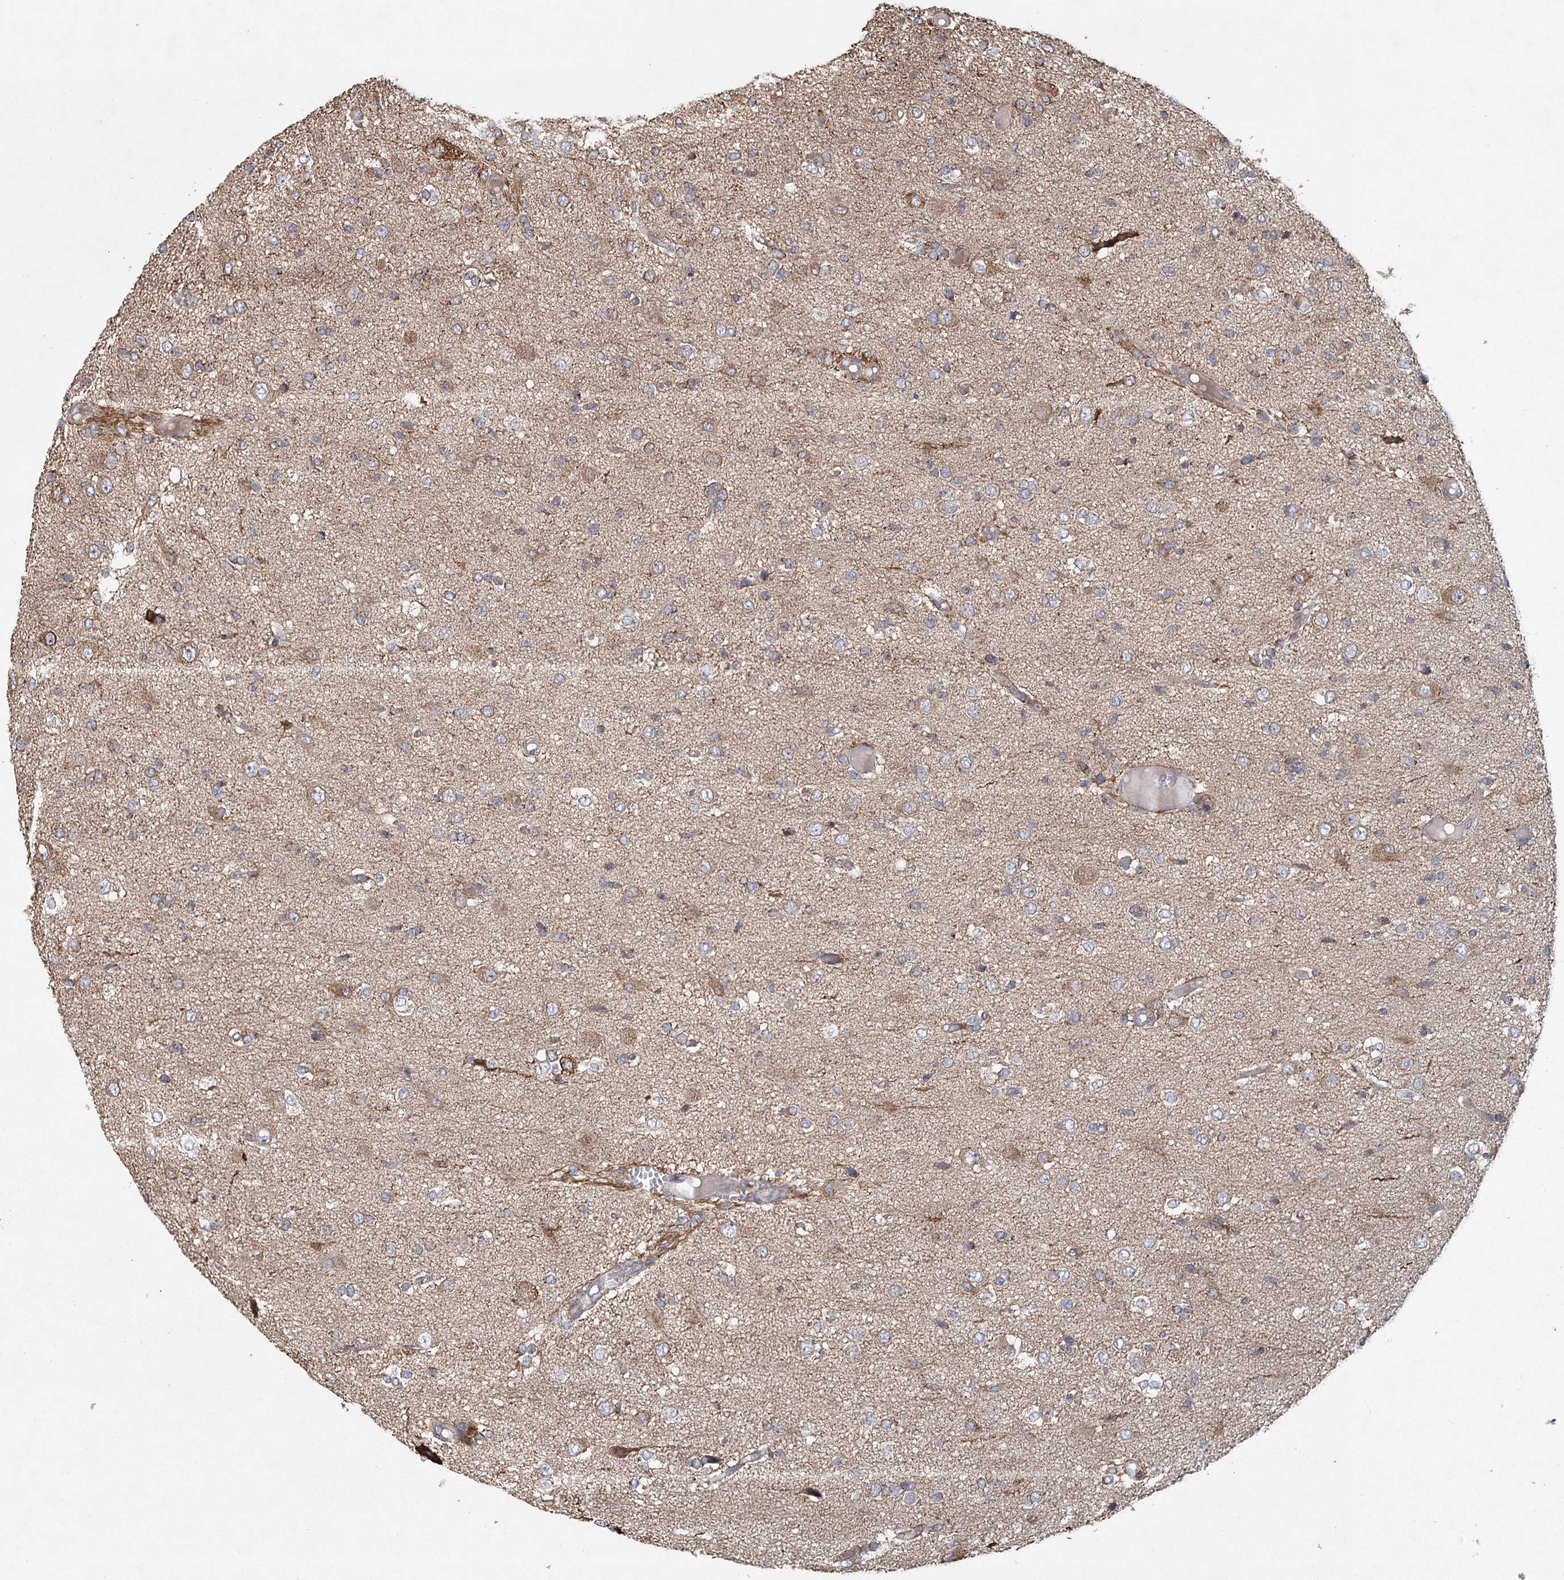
{"staining": {"intensity": "moderate", "quantity": "25%-75%", "location": "cytoplasmic/membranous"}, "tissue": "glioma", "cell_type": "Tumor cells", "image_type": "cancer", "snomed": [{"axis": "morphology", "description": "Glioma, malignant, High grade"}, {"axis": "topography", "description": "Brain"}], "caption": "Immunohistochemistry of high-grade glioma (malignant) reveals medium levels of moderate cytoplasmic/membranous positivity in approximately 25%-75% of tumor cells.", "gene": "PLEKHA7", "patient": {"sex": "female", "age": 59}}